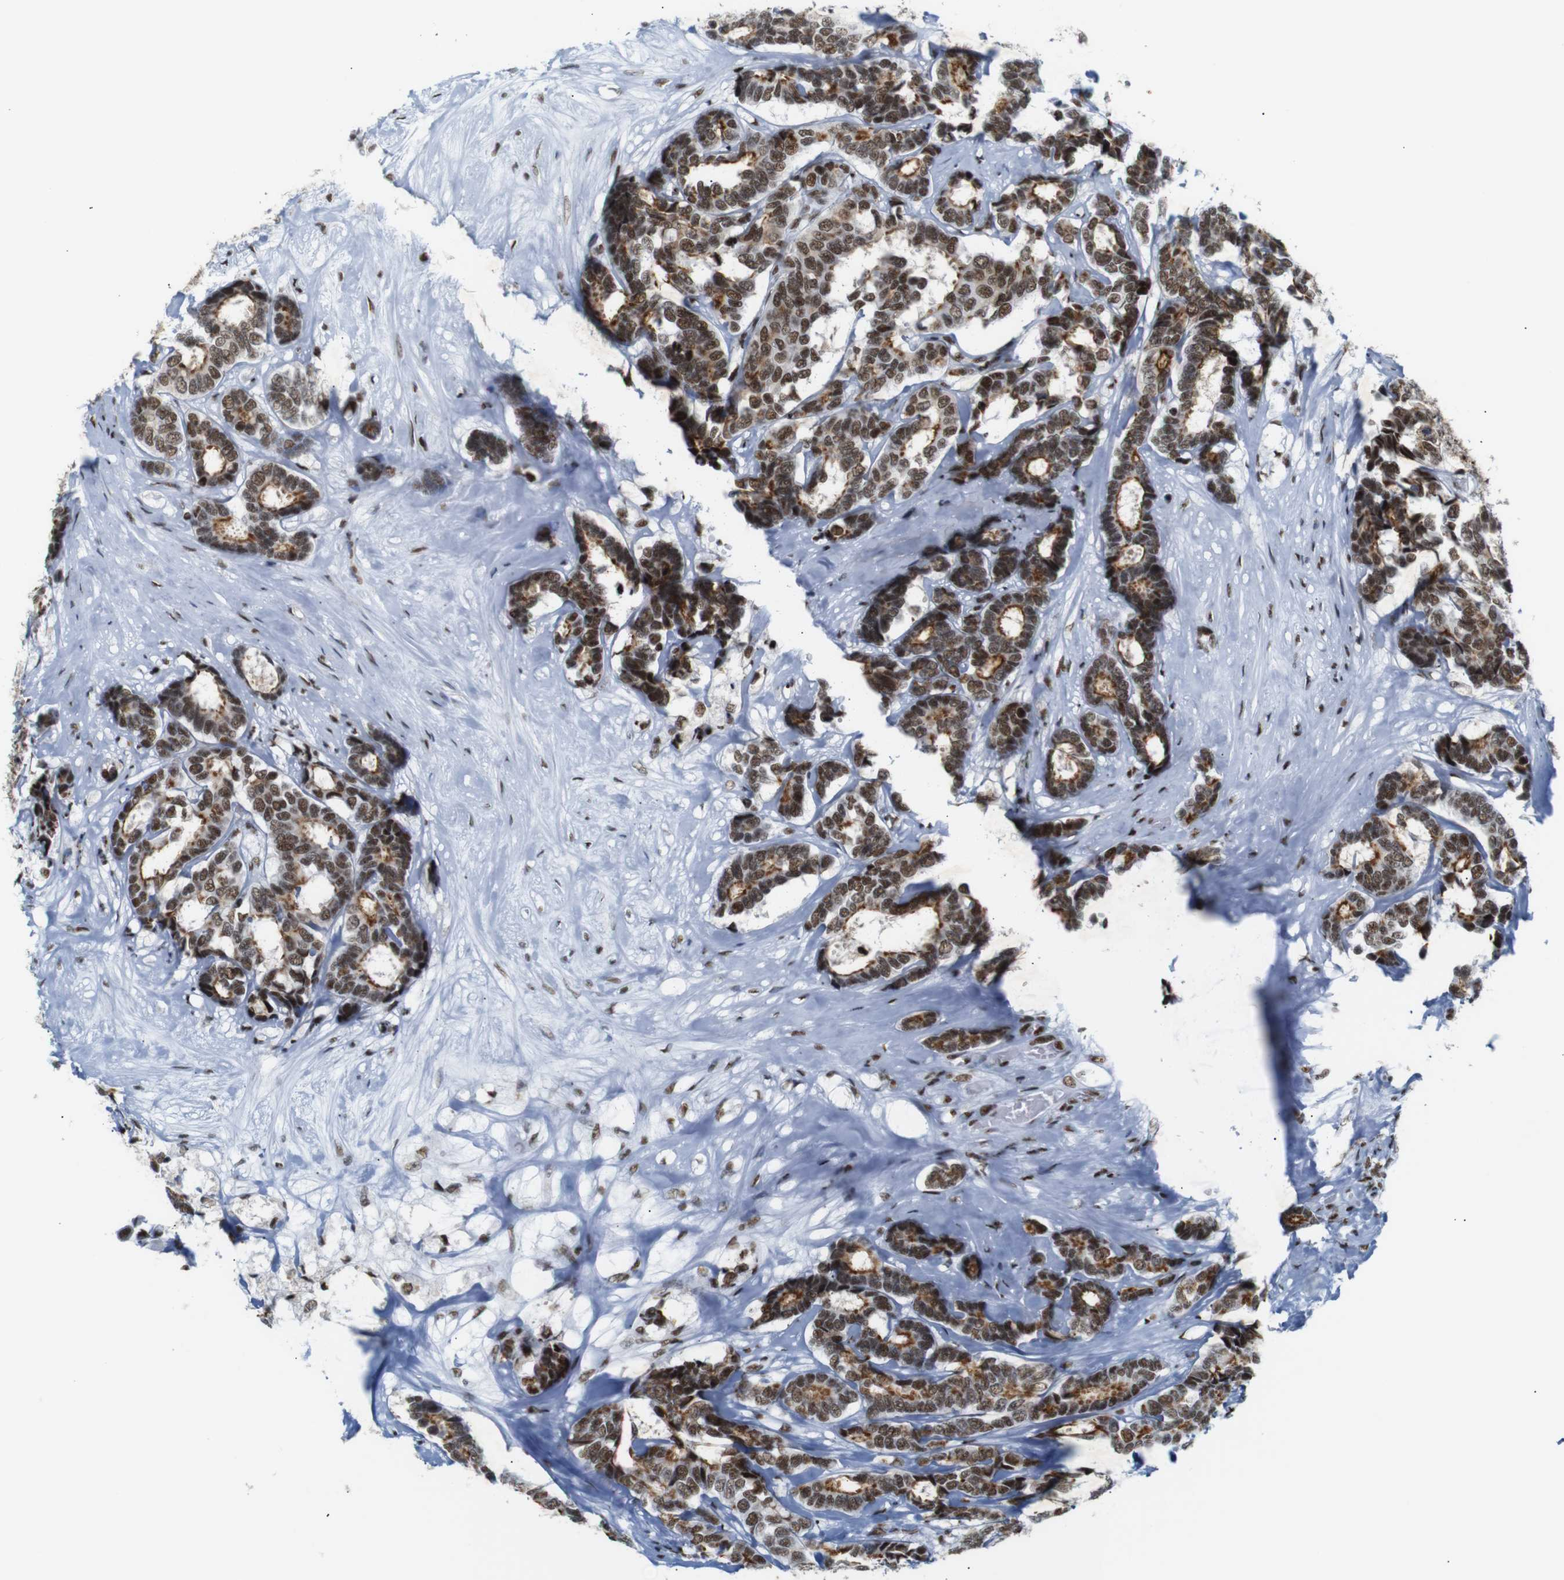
{"staining": {"intensity": "strong", "quantity": ">75%", "location": "cytoplasmic/membranous,nuclear"}, "tissue": "breast cancer", "cell_type": "Tumor cells", "image_type": "cancer", "snomed": [{"axis": "morphology", "description": "Duct carcinoma"}, {"axis": "topography", "description": "Breast"}], "caption": "Protein expression analysis of breast cancer displays strong cytoplasmic/membranous and nuclear staining in about >75% of tumor cells.", "gene": "TRA2B", "patient": {"sex": "female", "age": 87}}